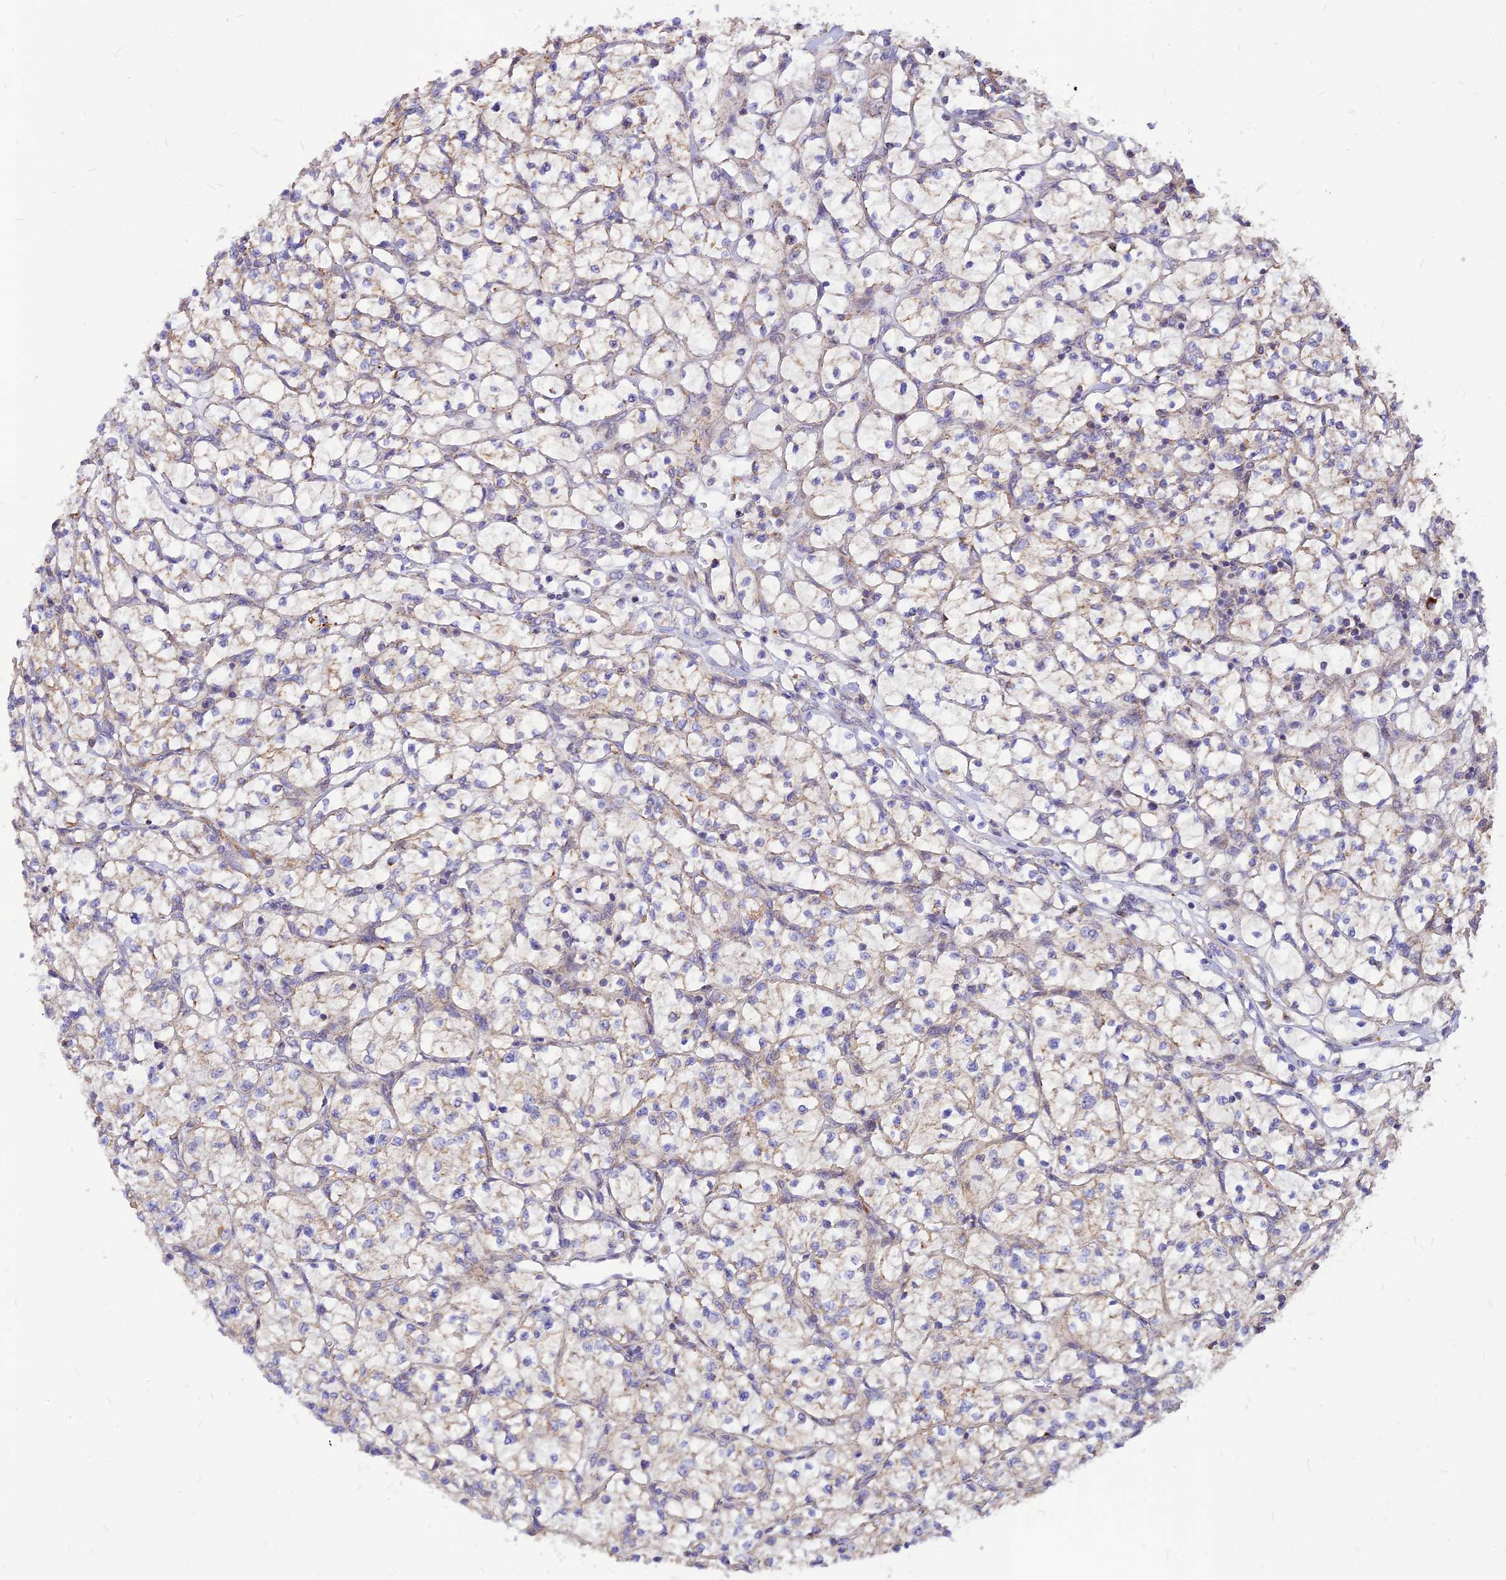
{"staining": {"intensity": "moderate", "quantity": "<25%", "location": "cytoplasmic/membranous"}, "tissue": "renal cancer", "cell_type": "Tumor cells", "image_type": "cancer", "snomed": [{"axis": "morphology", "description": "Adenocarcinoma, NOS"}, {"axis": "topography", "description": "Kidney"}], "caption": "Human renal cancer stained for a protein (brown) exhibits moderate cytoplasmic/membranous positive staining in about <25% of tumor cells.", "gene": "ECI1", "patient": {"sex": "female", "age": 64}}